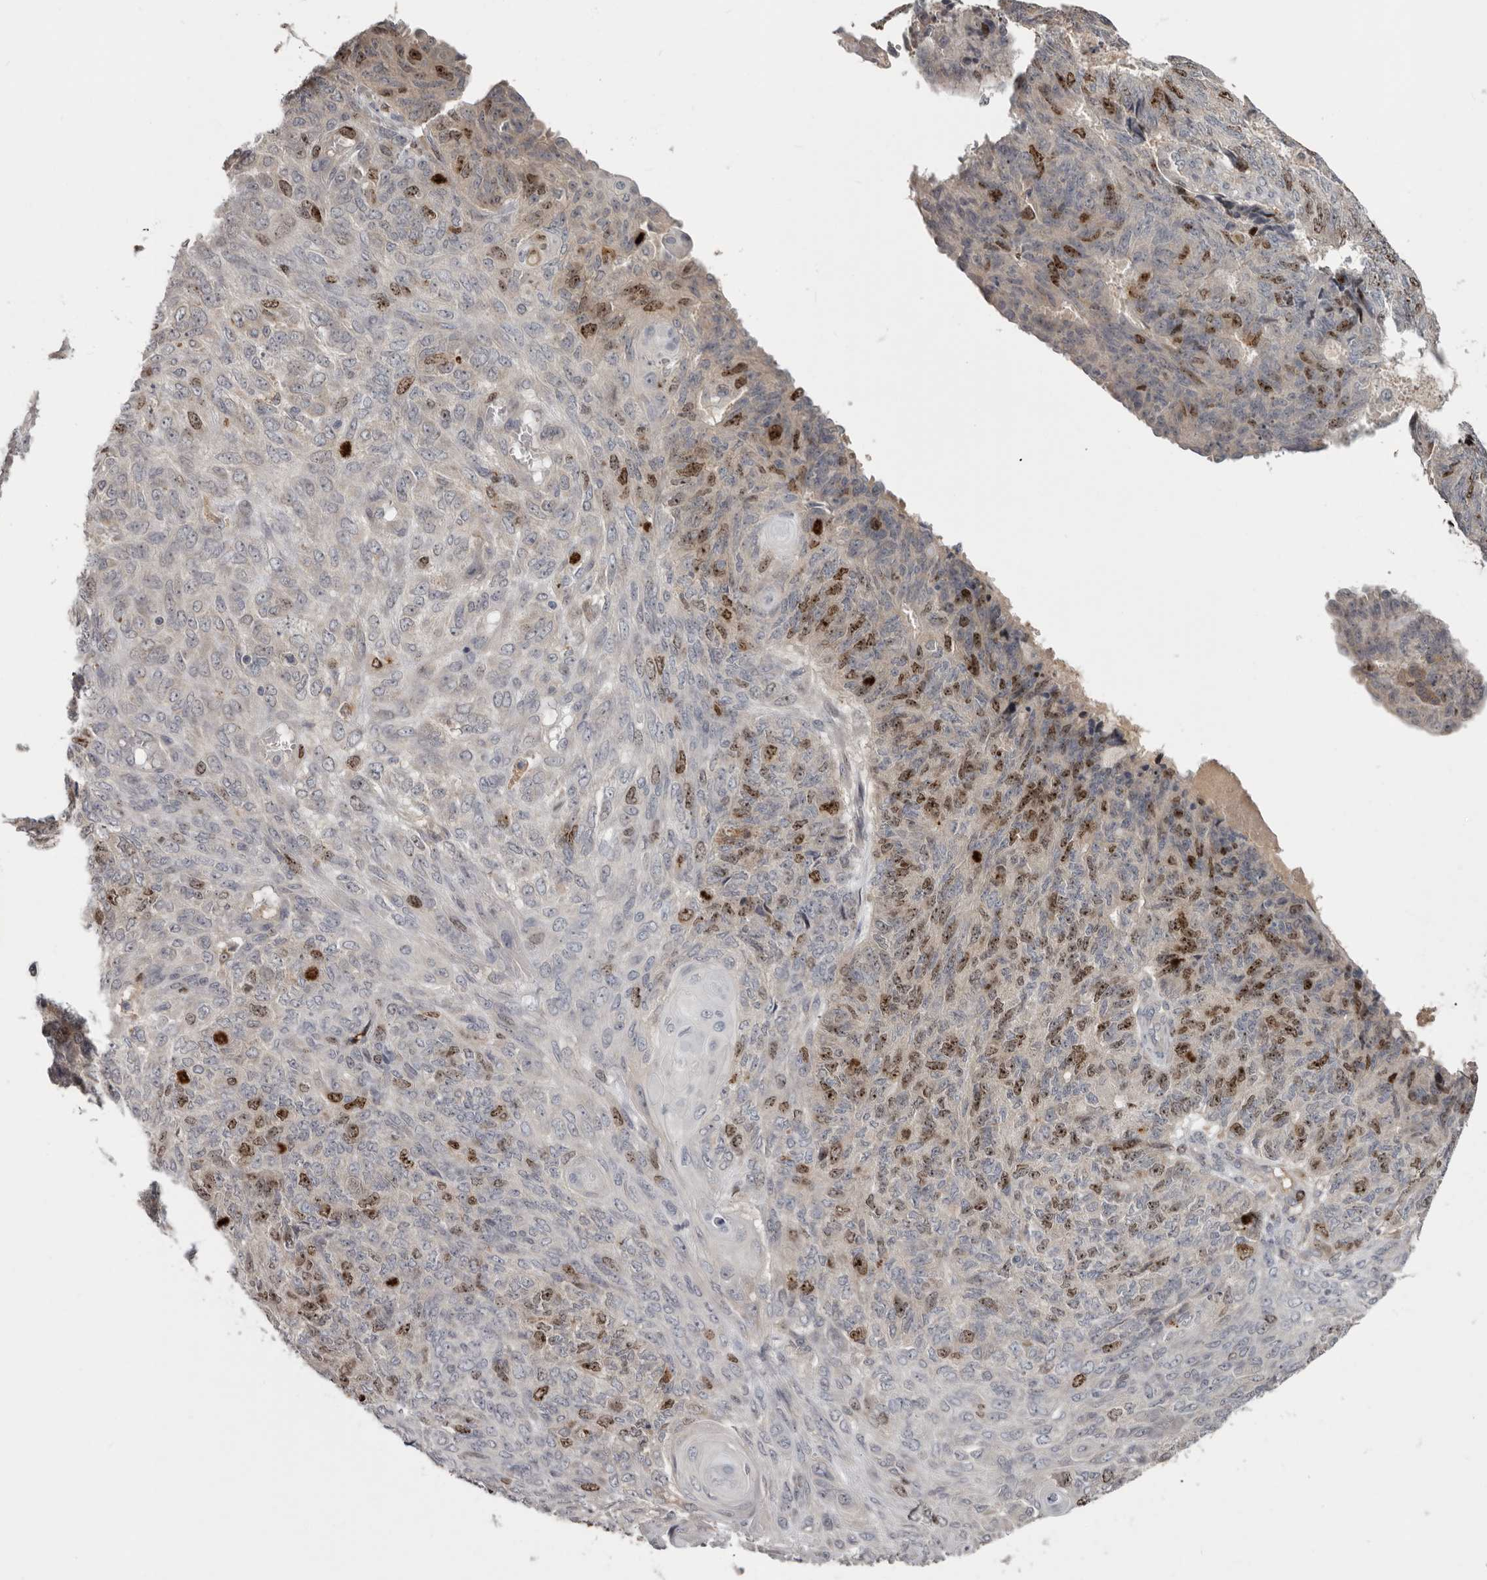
{"staining": {"intensity": "moderate", "quantity": "25%-75%", "location": "nuclear"}, "tissue": "endometrial cancer", "cell_type": "Tumor cells", "image_type": "cancer", "snomed": [{"axis": "morphology", "description": "Adenocarcinoma, NOS"}, {"axis": "topography", "description": "Endometrium"}], "caption": "Endometrial cancer (adenocarcinoma) was stained to show a protein in brown. There is medium levels of moderate nuclear positivity in approximately 25%-75% of tumor cells. (brown staining indicates protein expression, while blue staining denotes nuclei).", "gene": "CDCA8", "patient": {"sex": "female", "age": 32}}